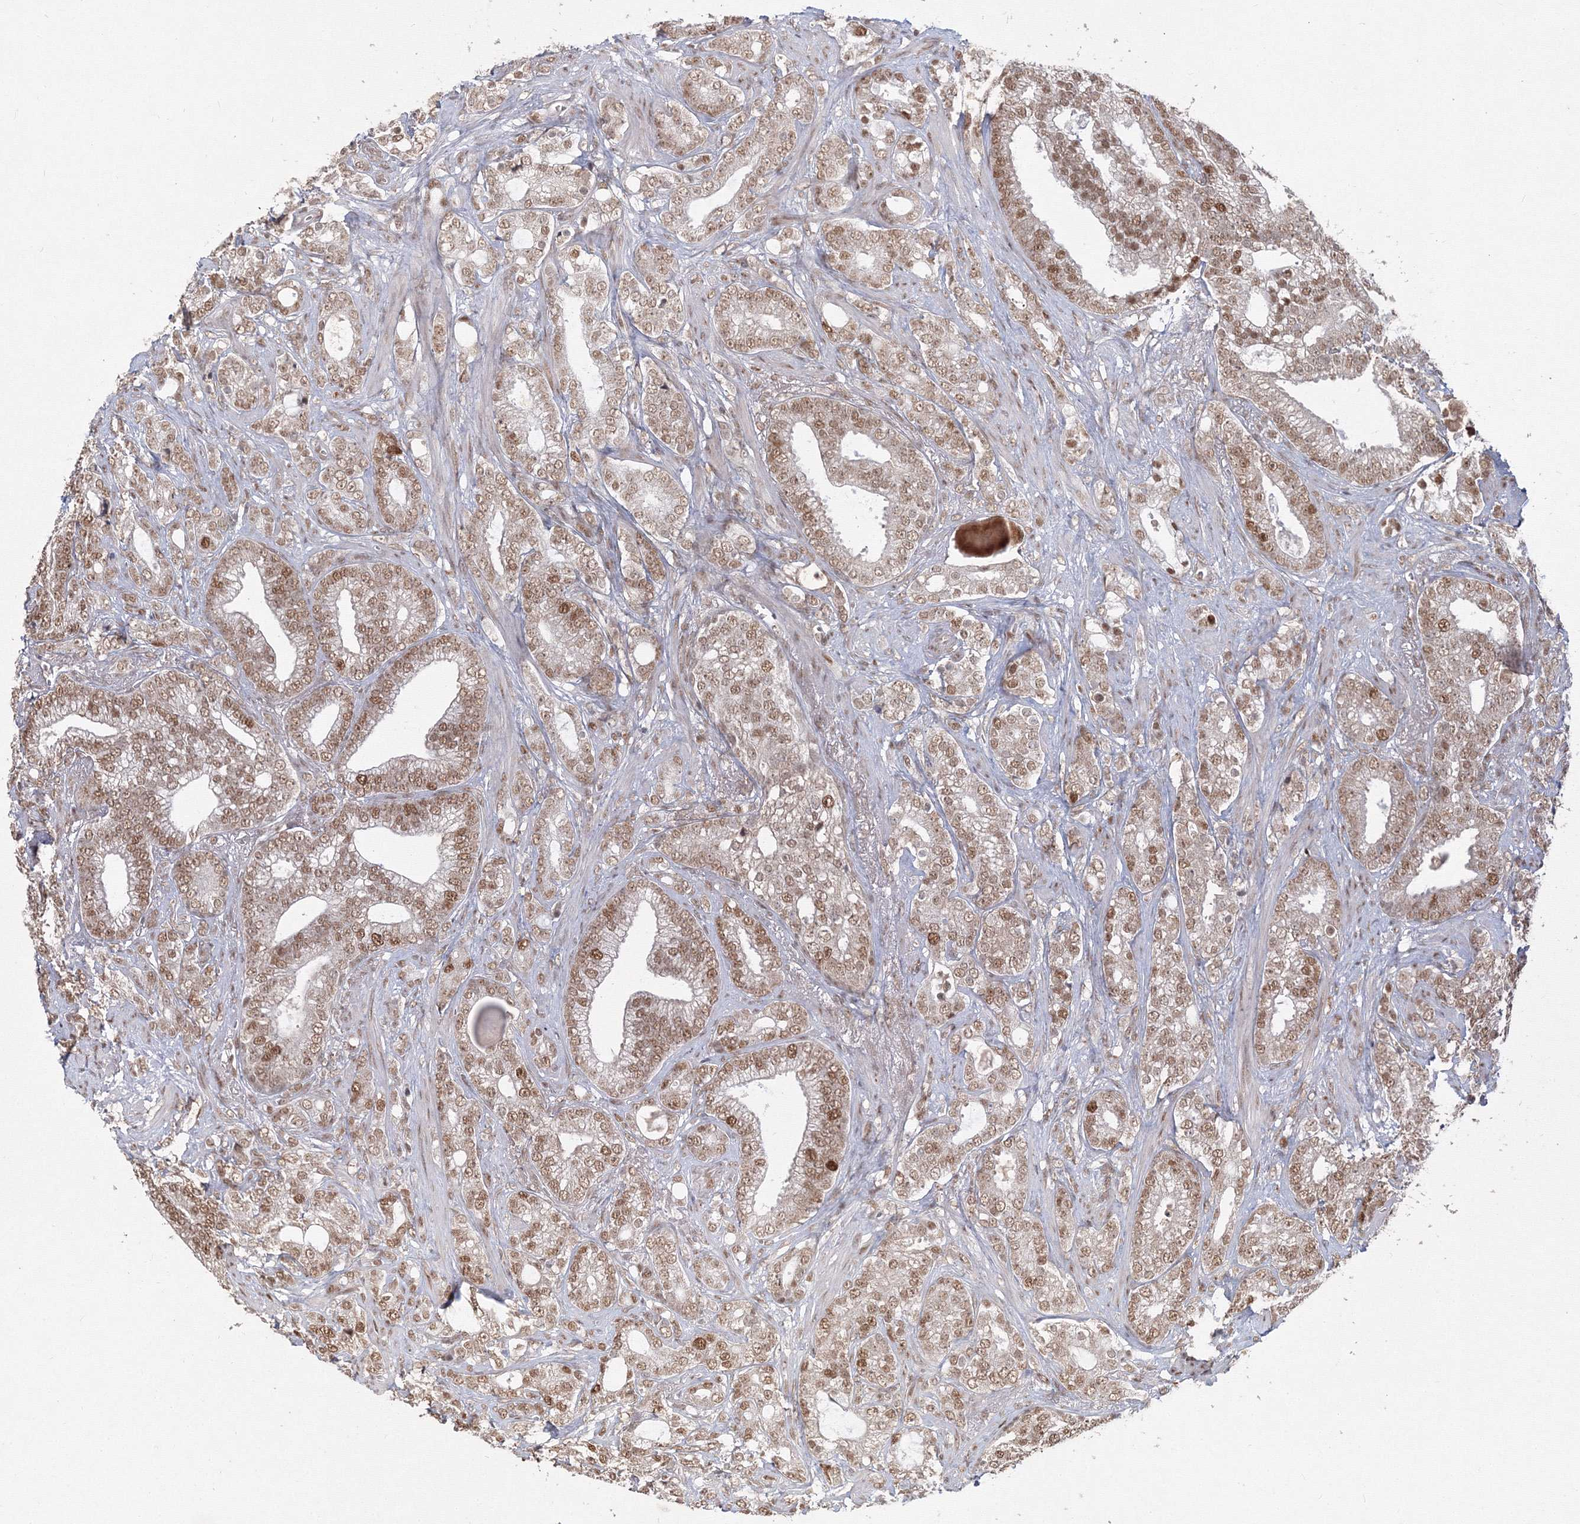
{"staining": {"intensity": "moderate", "quantity": ">75%", "location": "nuclear"}, "tissue": "prostate cancer", "cell_type": "Tumor cells", "image_type": "cancer", "snomed": [{"axis": "morphology", "description": "Adenocarcinoma, High grade"}, {"axis": "topography", "description": "Prostate and seminal vesicle, NOS"}], "caption": "Human prostate cancer (high-grade adenocarcinoma) stained with a protein marker demonstrates moderate staining in tumor cells.", "gene": "IWS1", "patient": {"sex": "male", "age": 67}}